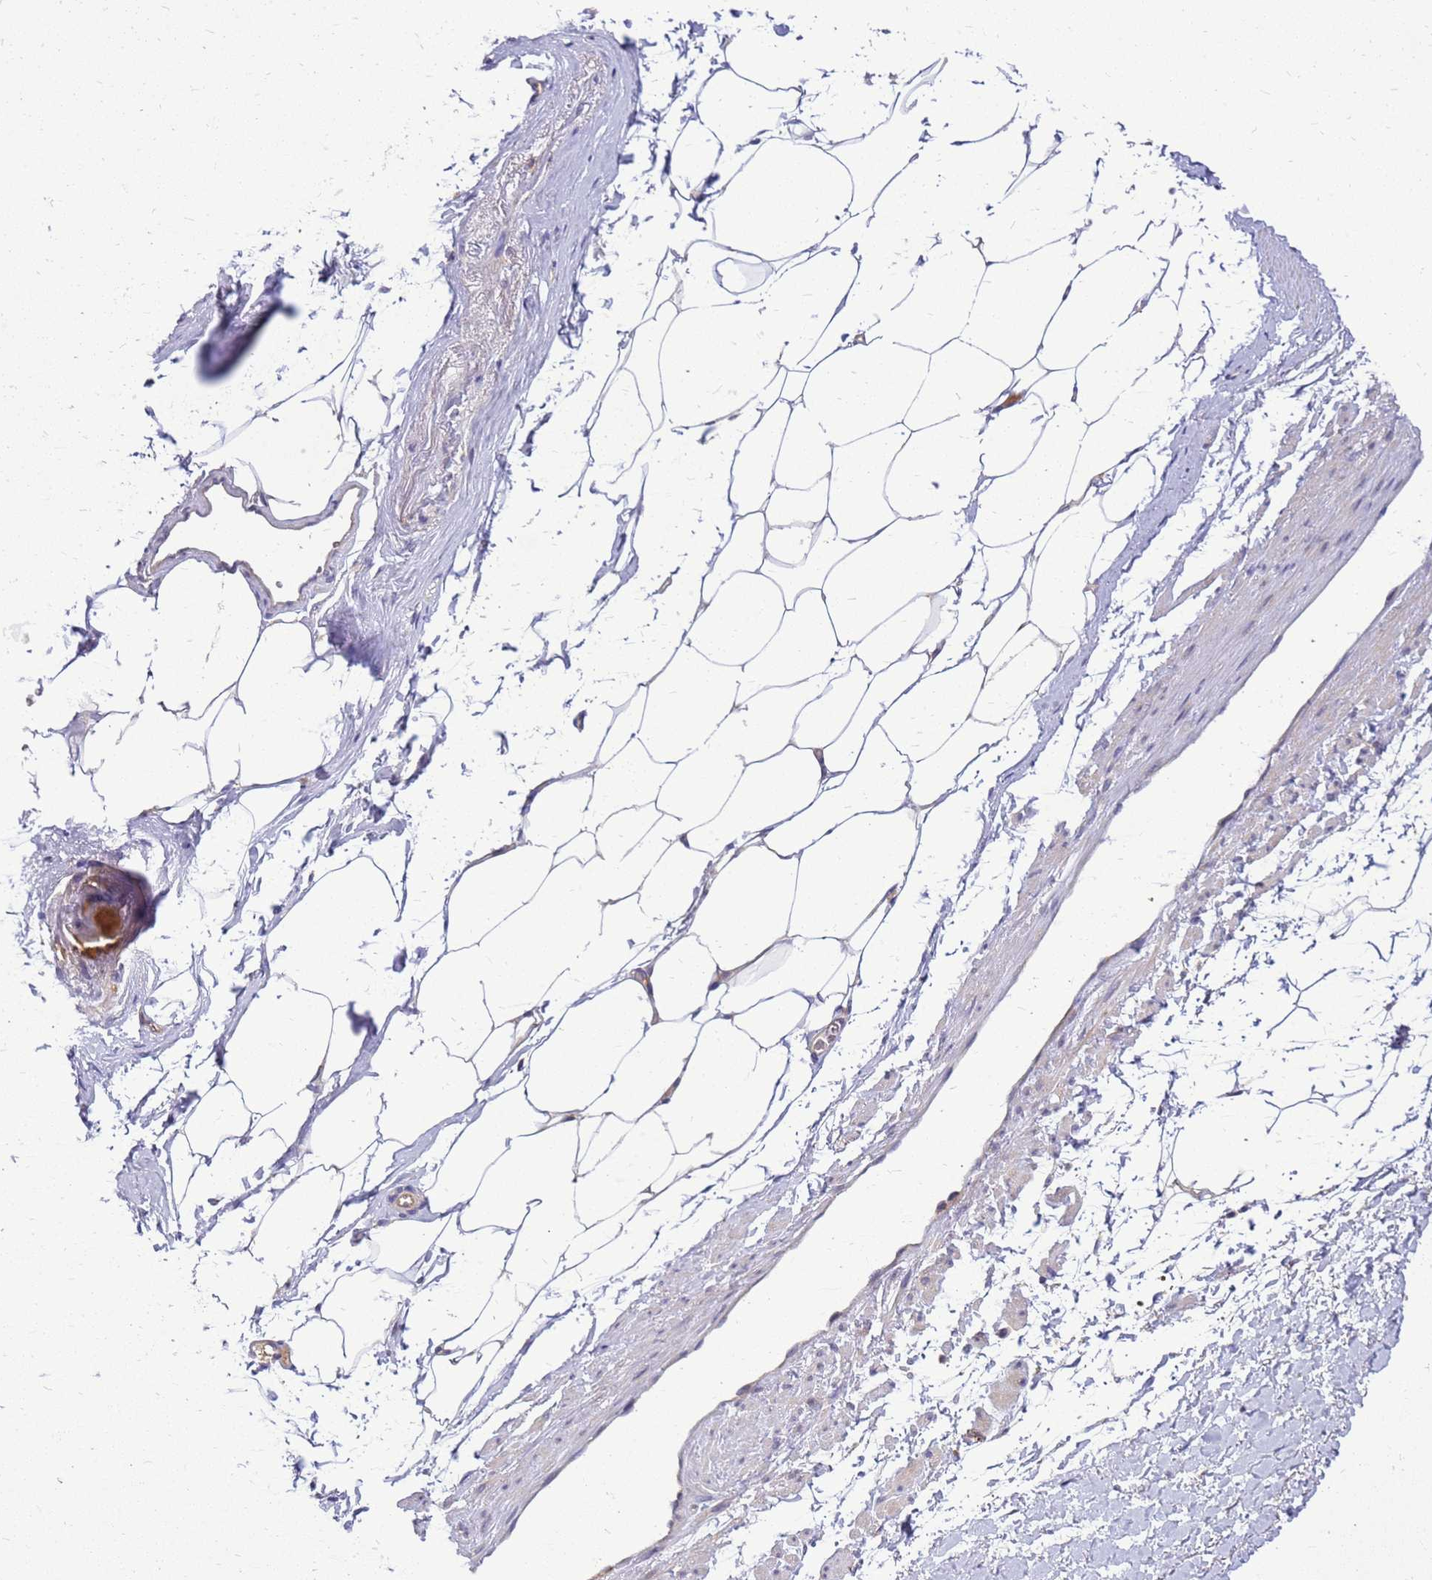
{"staining": {"intensity": "negative", "quantity": "none", "location": "none"}, "tissue": "adipose tissue", "cell_type": "Adipocytes", "image_type": "normal", "snomed": [{"axis": "morphology", "description": "Normal tissue, NOS"}, {"axis": "morphology", "description": "Adenocarcinoma, Low grade"}, {"axis": "topography", "description": "Prostate"}, {"axis": "topography", "description": "Peripheral nerve tissue"}], "caption": "Adipocytes show no significant protein positivity in unremarkable adipose tissue. (Brightfield microscopy of DAB (3,3'-diaminobenzidine) IHC at high magnification).", "gene": "ENOPH1", "patient": {"sex": "male", "age": 63}}